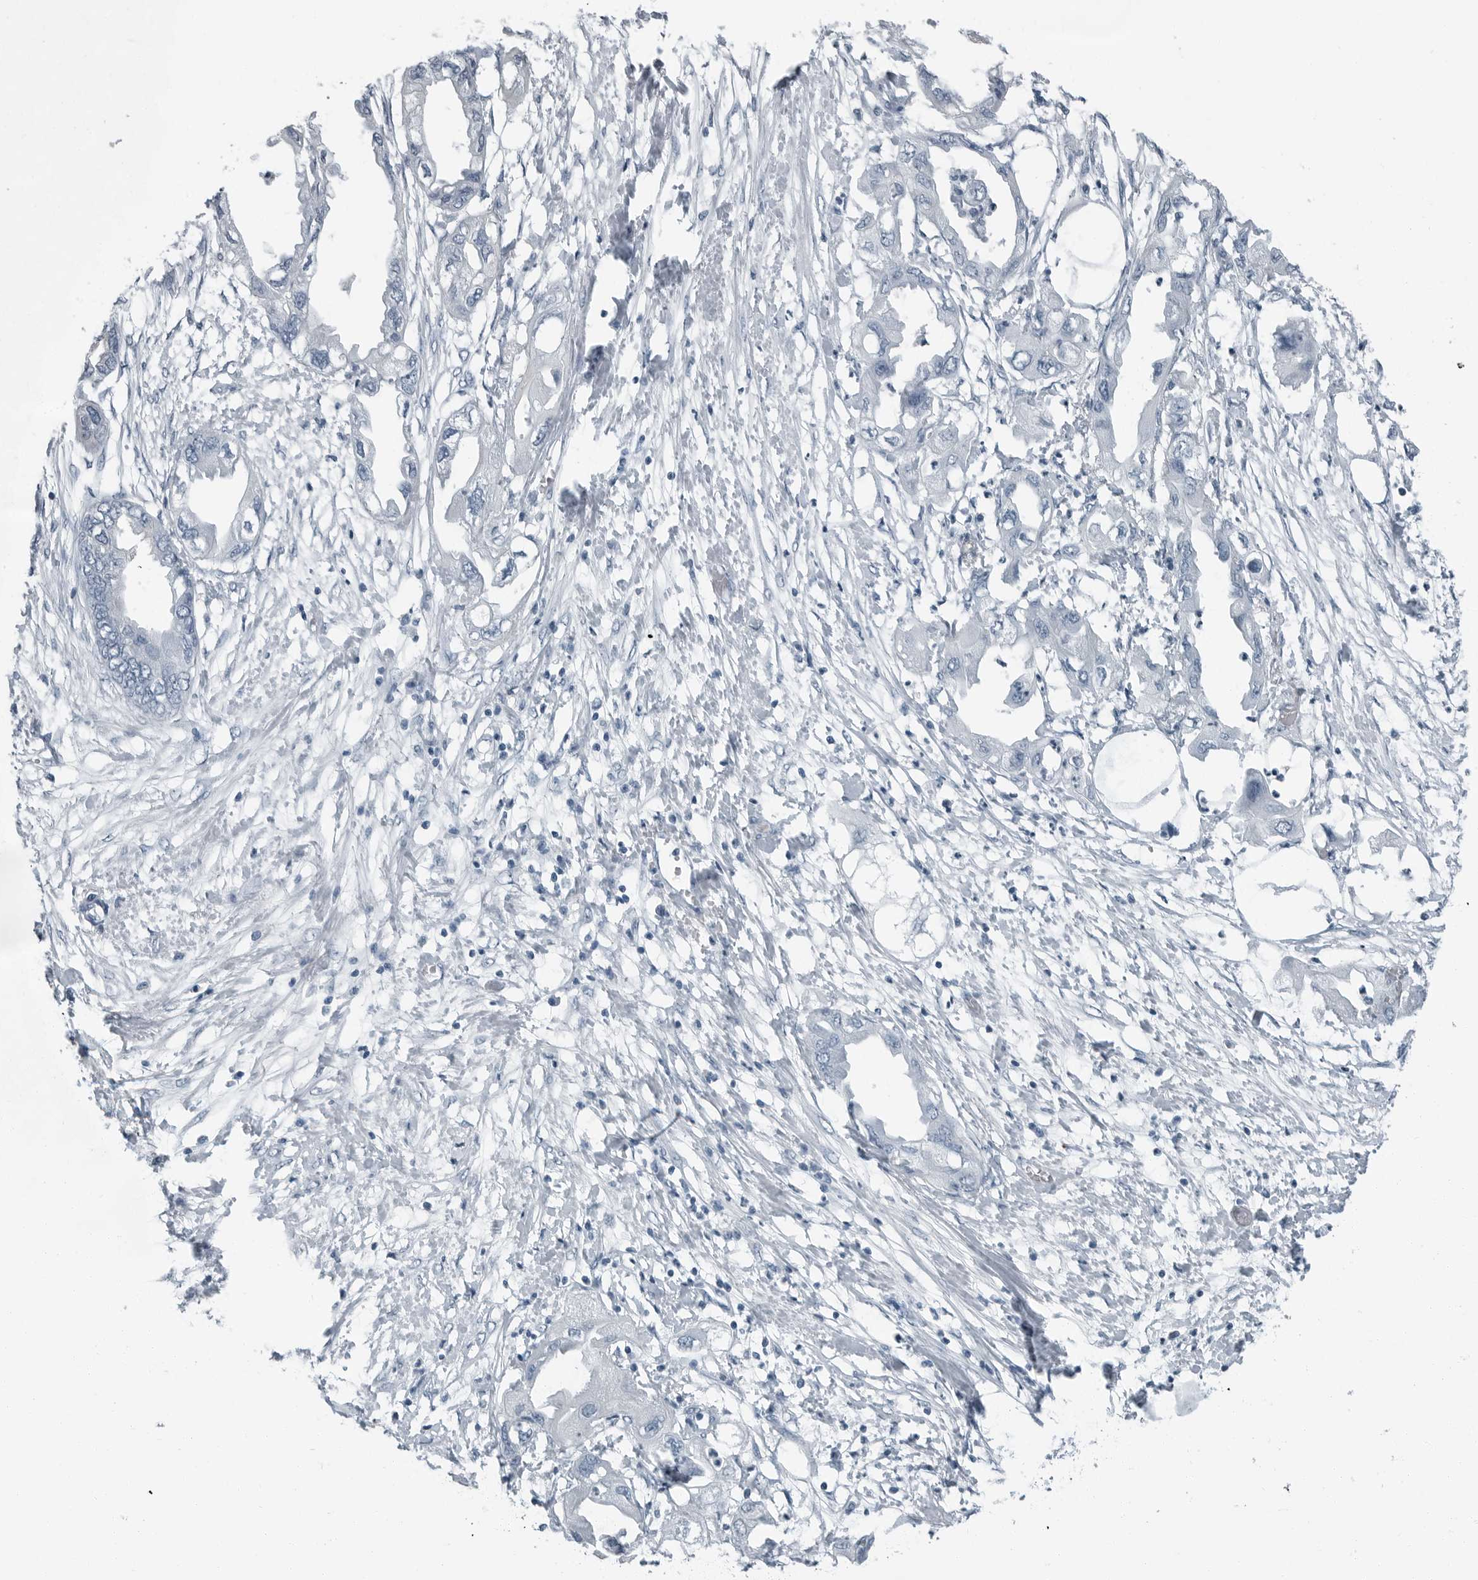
{"staining": {"intensity": "negative", "quantity": "none", "location": "none"}, "tissue": "endometrial cancer", "cell_type": "Tumor cells", "image_type": "cancer", "snomed": [{"axis": "morphology", "description": "Adenocarcinoma, NOS"}, {"axis": "morphology", "description": "Adenocarcinoma, metastatic, NOS"}, {"axis": "topography", "description": "Adipose tissue"}, {"axis": "topography", "description": "Endometrium"}], "caption": "Tumor cells show no significant protein expression in endometrial cancer (adenocarcinoma).", "gene": "FABP6", "patient": {"sex": "female", "age": 67}}